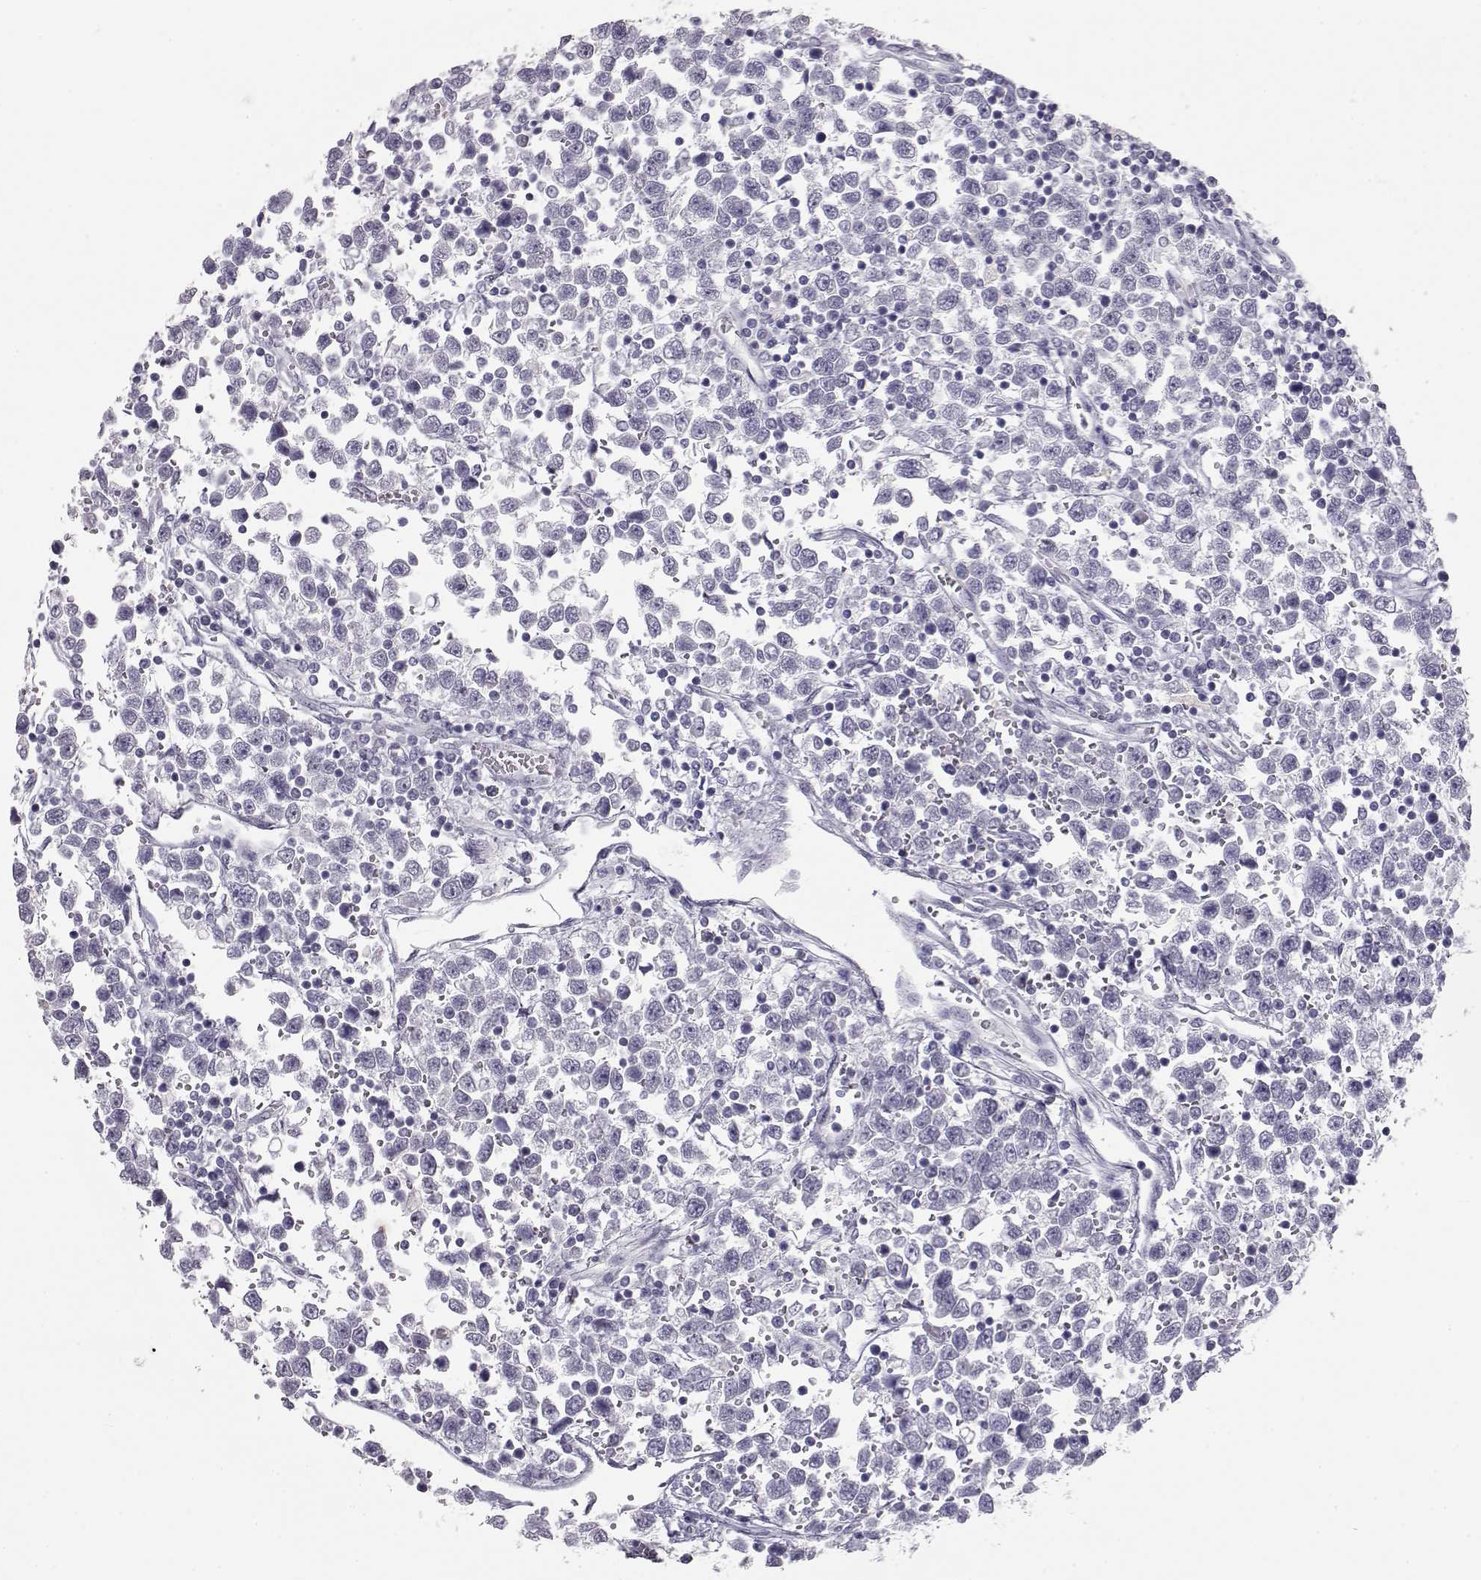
{"staining": {"intensity": "negative", "quantity": "none", "location": "none"}, "tissue": "testis cancer", "cell_type": "Tumor cells", "image_type": "cancer", "snomed": [{"axis": "morphology", "description": "Seminoma, NOS"}, {"axis": "topography", "description": "Testis"}], "caption": "This is an immunohistochemistry image of testis seminoma. There is no positivity in tumor cells.", "gene": "LAMB3", "patient": {"sex": "male", "age": 34}}